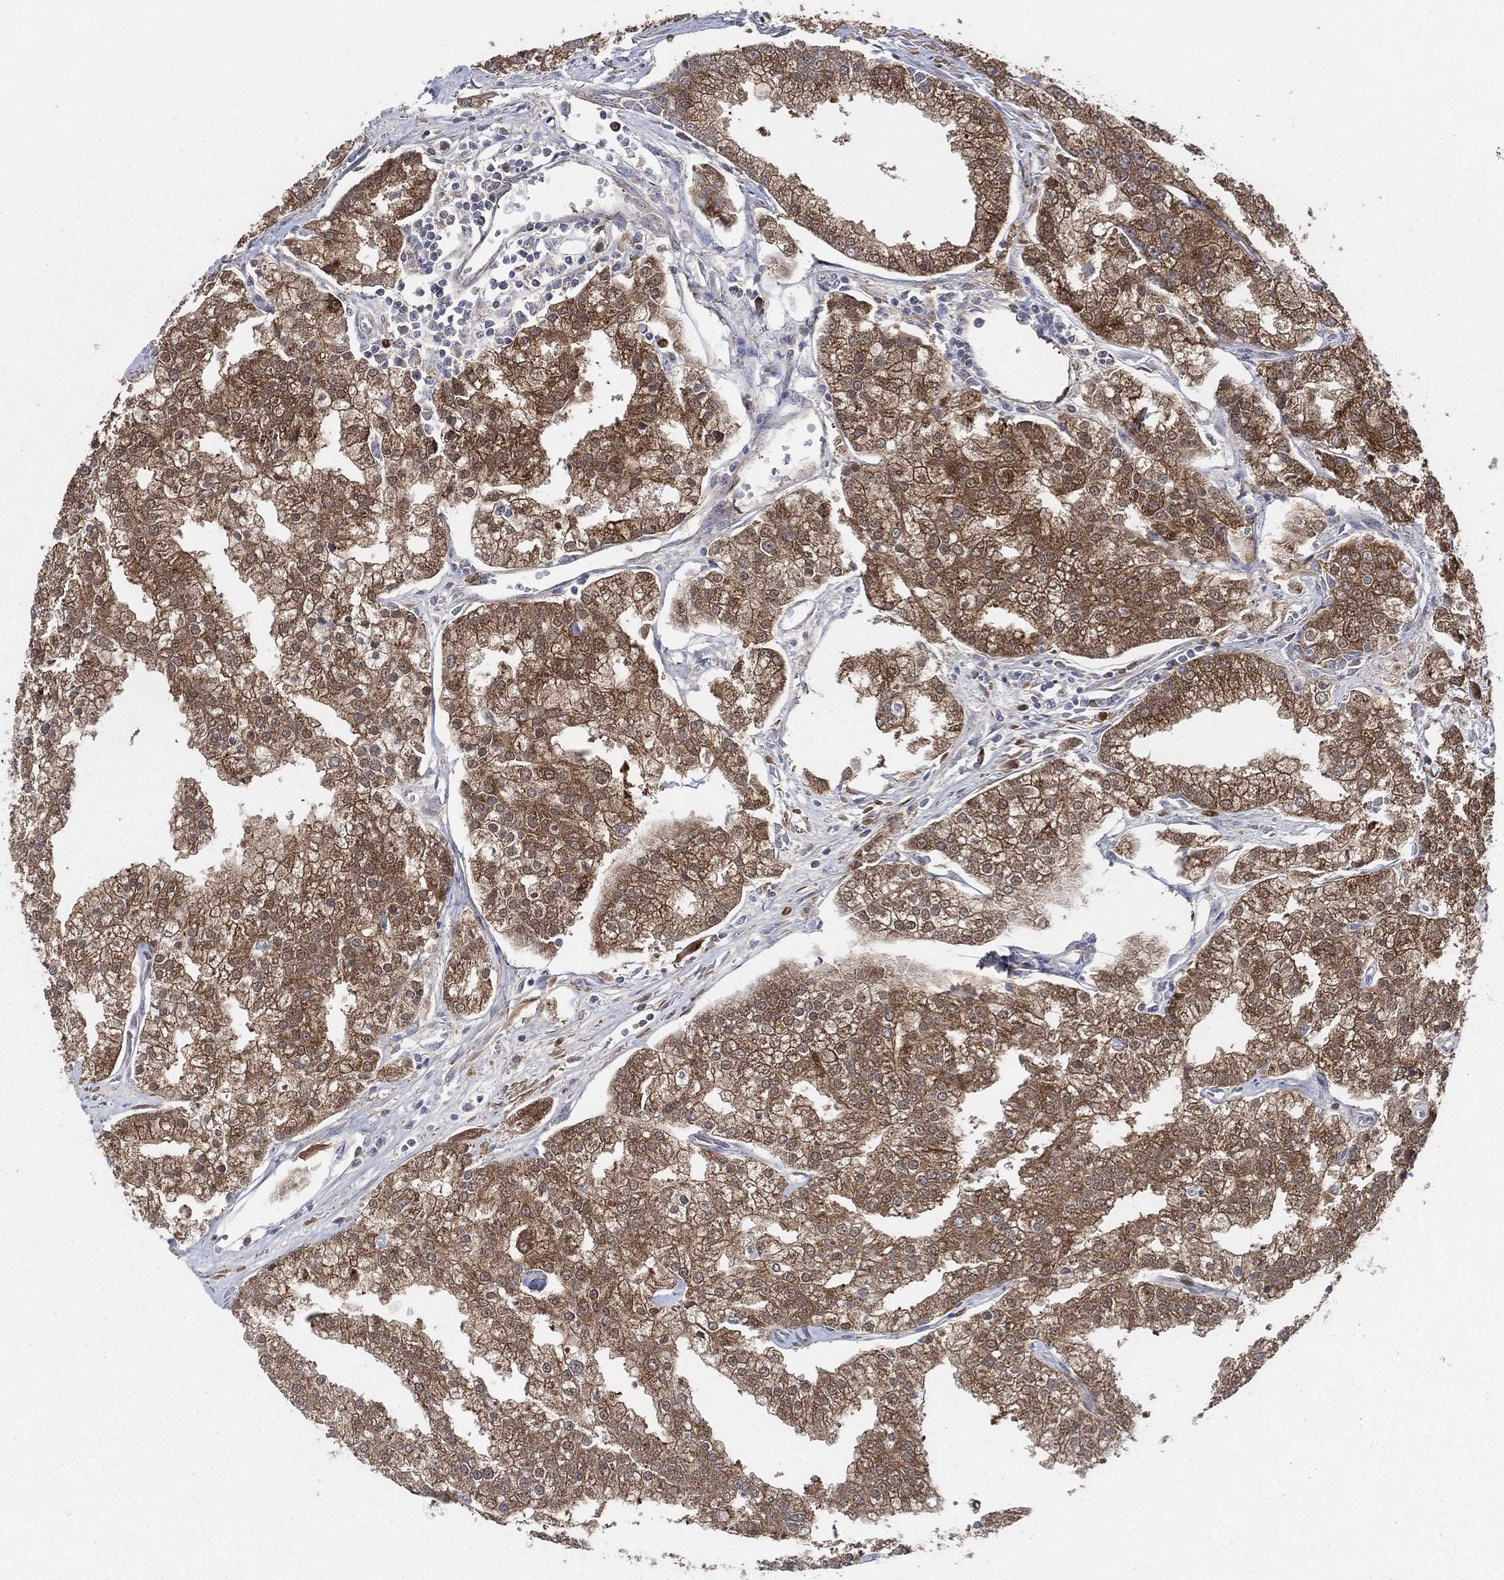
{"staining": {"intensity": "strong", "quantity": "25%-75%", "location": "cytoplasmic/membranous"}, "tissue": "prostate cancer", "cell_type": "Tumor cells", "image_type": "cancer", "snomed": [{"axis": "morphology", "description": "Adenocarcinoma, NOS"}, {"axis": "topography", "description": "Prostate"}], "caption": "This photomicrograph exhibits immunohistochemistry staining of prostate adenocarcinoma, with high strong cytoplasmic/membranous expression in approximately 25%-75% of tumor cells.", "gene": "HID1", "patient": {"sex": "male", "age": 70}}